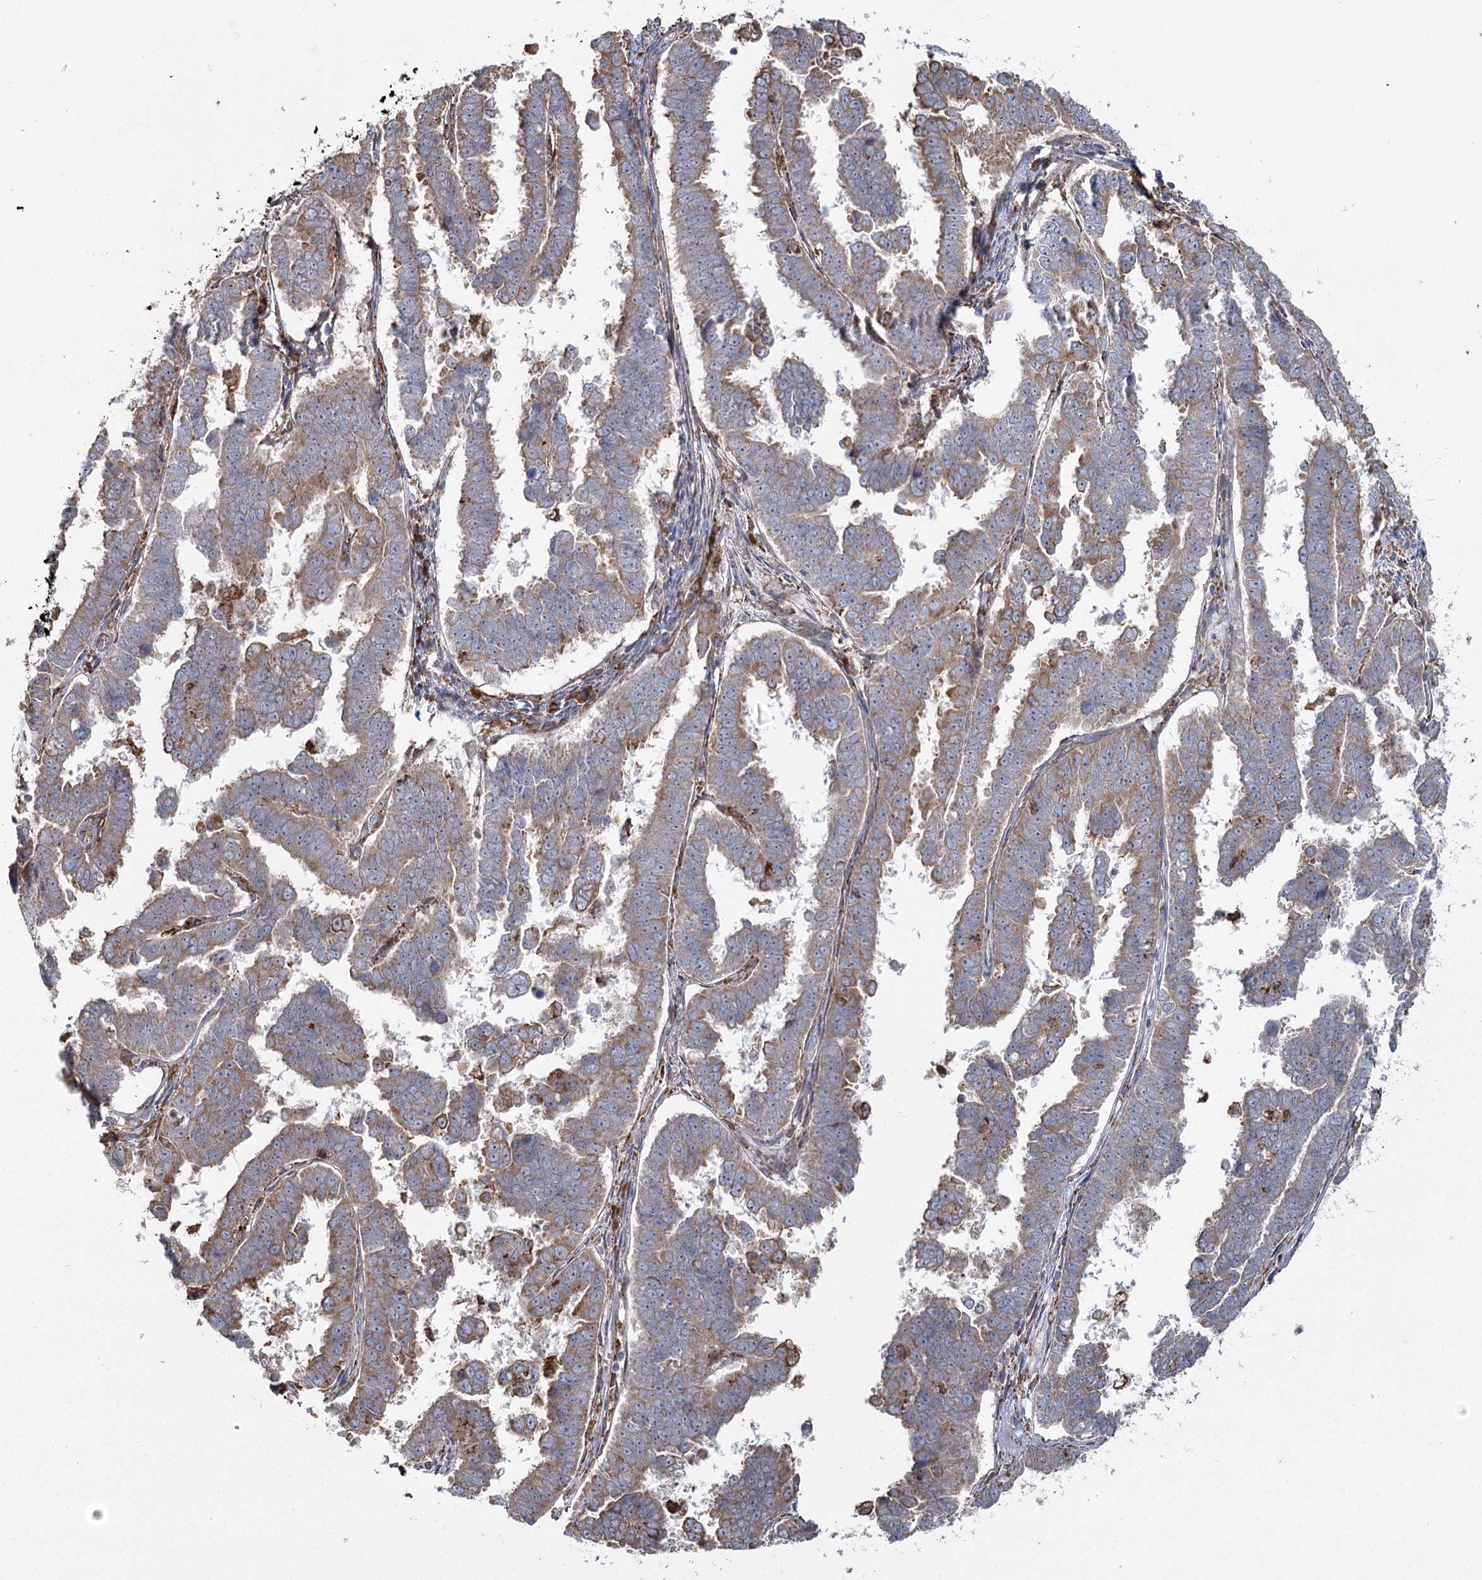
{"staining": {"intensity": "weak", "quantity": ">75%", "location": "cytoplasmic/membranous"}, "tissue": "endometrial cancer", "cell_type": "Tumor cells", "image_type": "cancer", "snomed": [{"axis": "morphology", "description": "Adenocarcinoma, NOS"}, {"axis": "topography", "description": "Endometrium"}], "caption": "Immunohistochemical staining of endometrial cancer (adenocarcinoma) shows weak cytoplasmic/membranous protein staining in approximately >75% of tumor cells.", "gene": "ZCCHC9", "patient": {"sex": "female", "age": 75}}